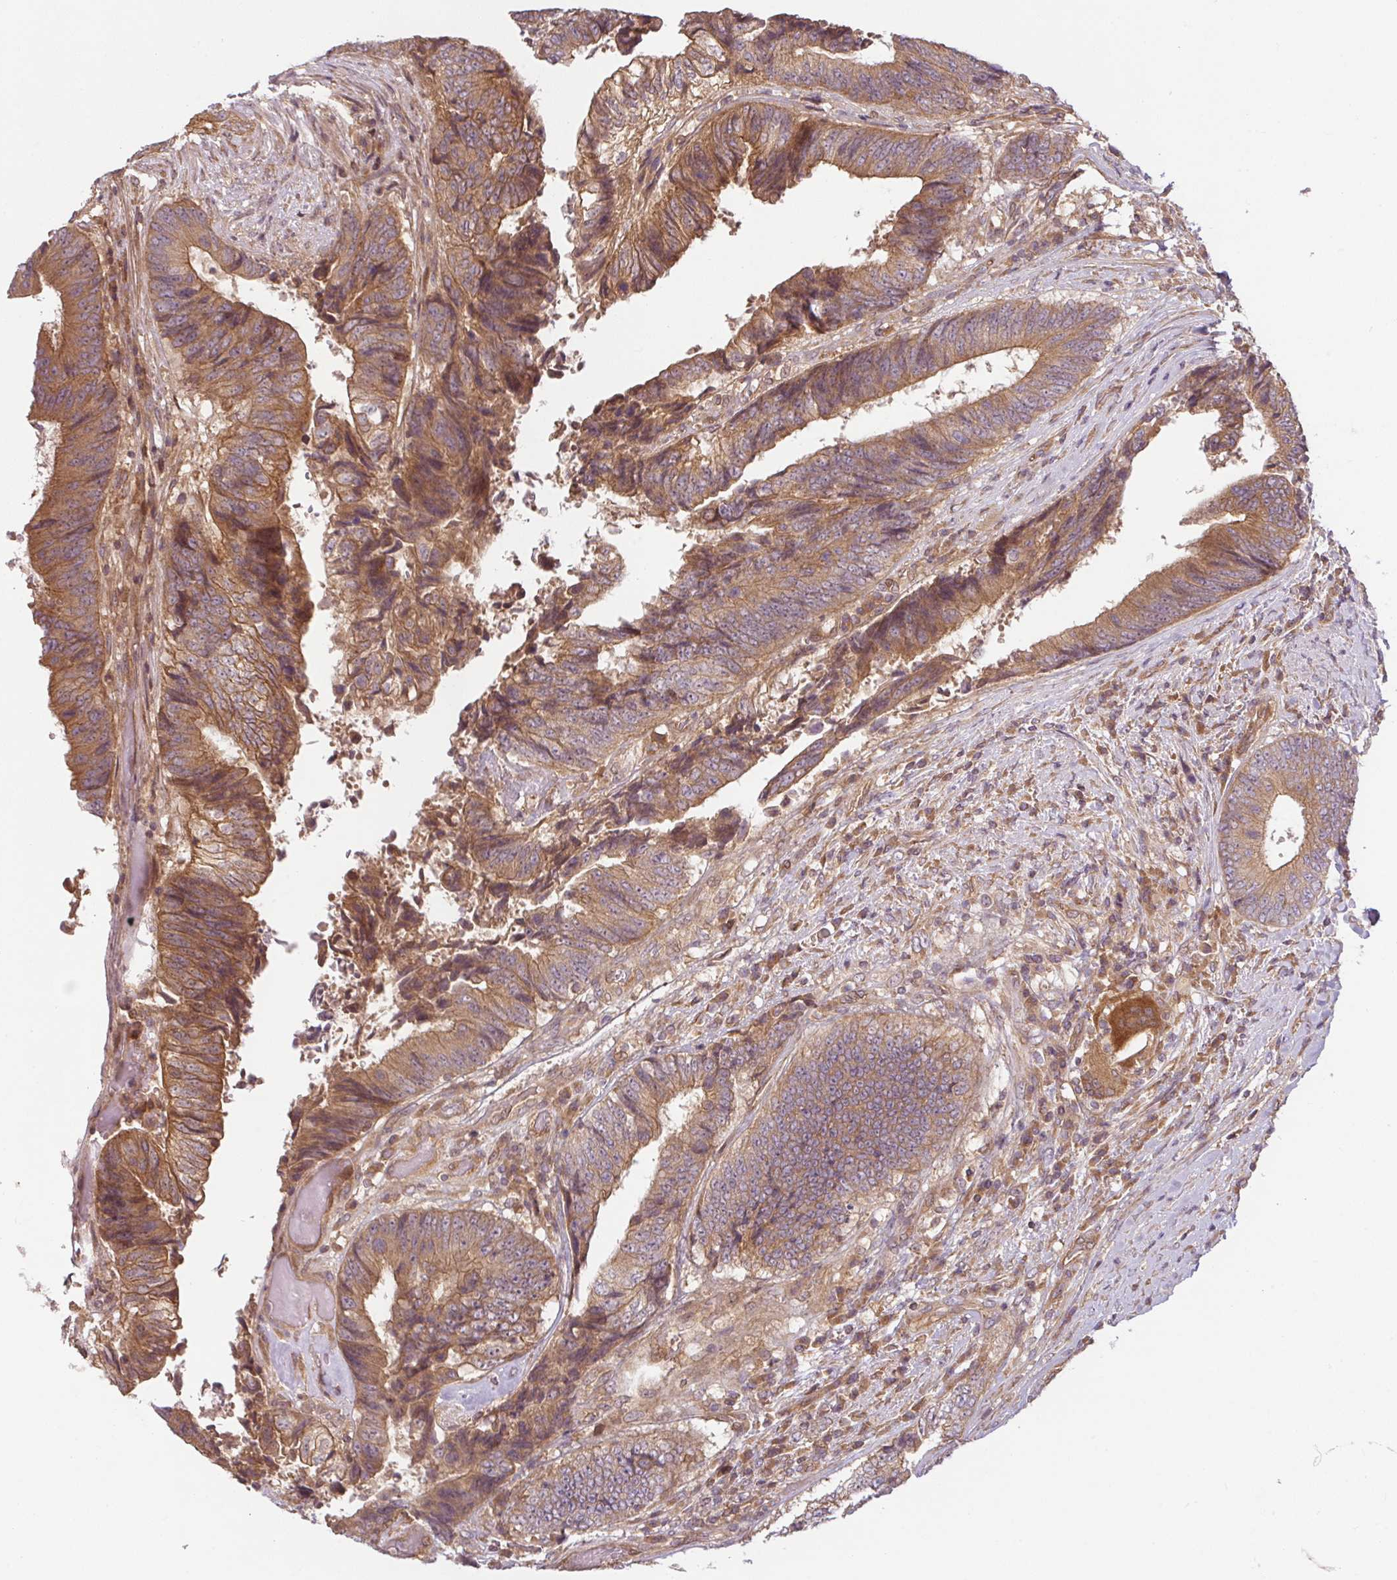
{"staining": {"intensity": "moderate", "quantity": ">75%", "location": "cytoplasmic/membranous"}, "tissue": "colorectal cancer", "cell_type": "Tumor cells", "image_type": "cancer", "snomed": [{"axis": "morphology", "description": "Adenocarcinoma, NOS"}, {"axis": "topography", "description": "Rectum"}], "caption": "The image exhibits staining of adenocarcinoma (colorectal), revealing moderate cytoplasmic/membranous protein positivity (brown color) within tumor cells.", "gene": "RNF31", "patient": {"sex": "male", "age": 72}}